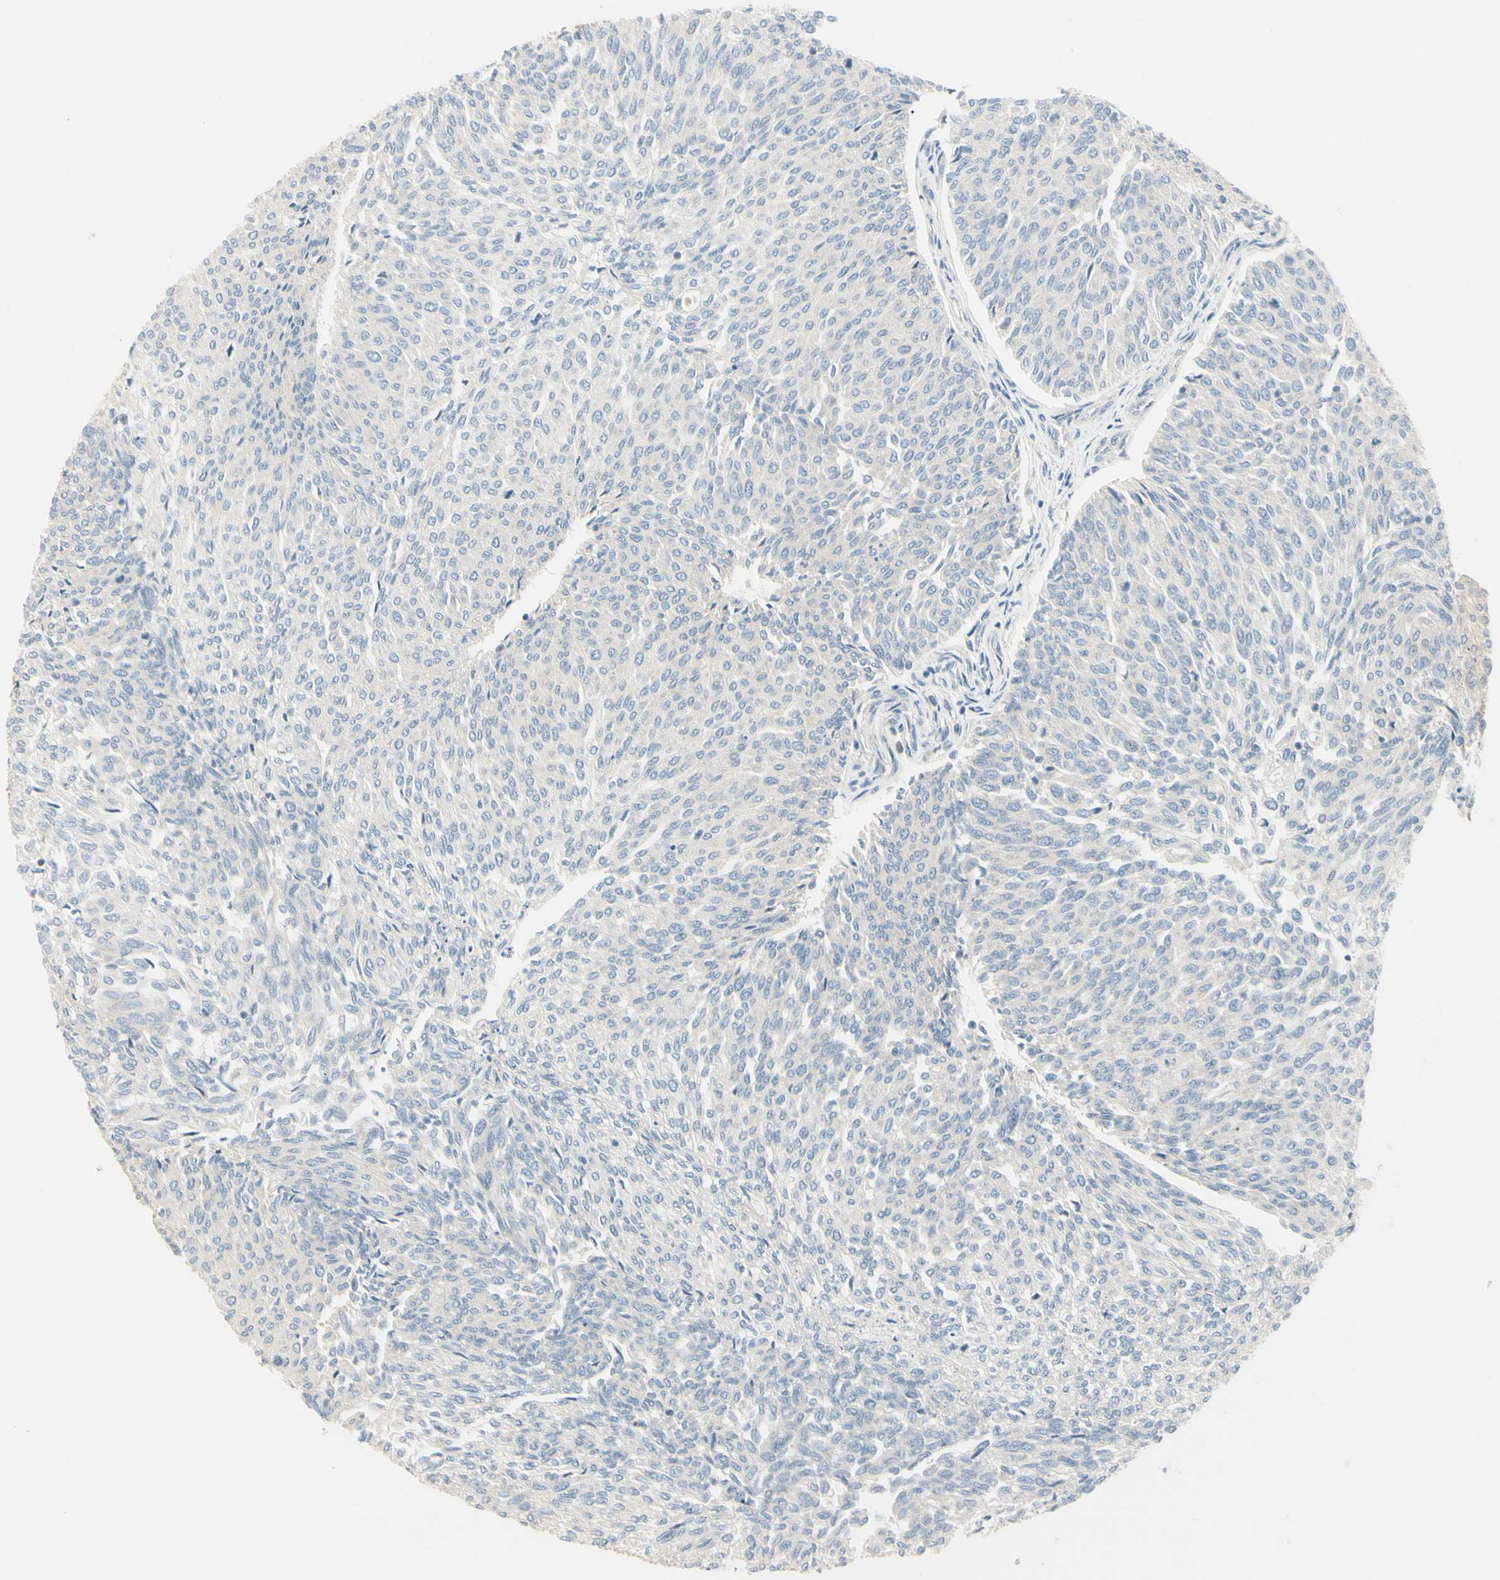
{"staining": {"intensity": "negative", "quantity": "none", "location": "none"}, "tissue": "urothelial cancer", "cell_type": "Tumor cells", "image_type": "cancer", "snomed": [{"axis": "morphology", "description": "Urothelial carcinoma, Low grade"}, {"axis": "topography", "description": "Urinary bladder"}], "caption": "Urothelial carcinoma (low-grade) stained for a protein using IHC reveals no expression tumor cells.", "gene": "NFKB2", "patient": {"sex": "female", "age": 79}}